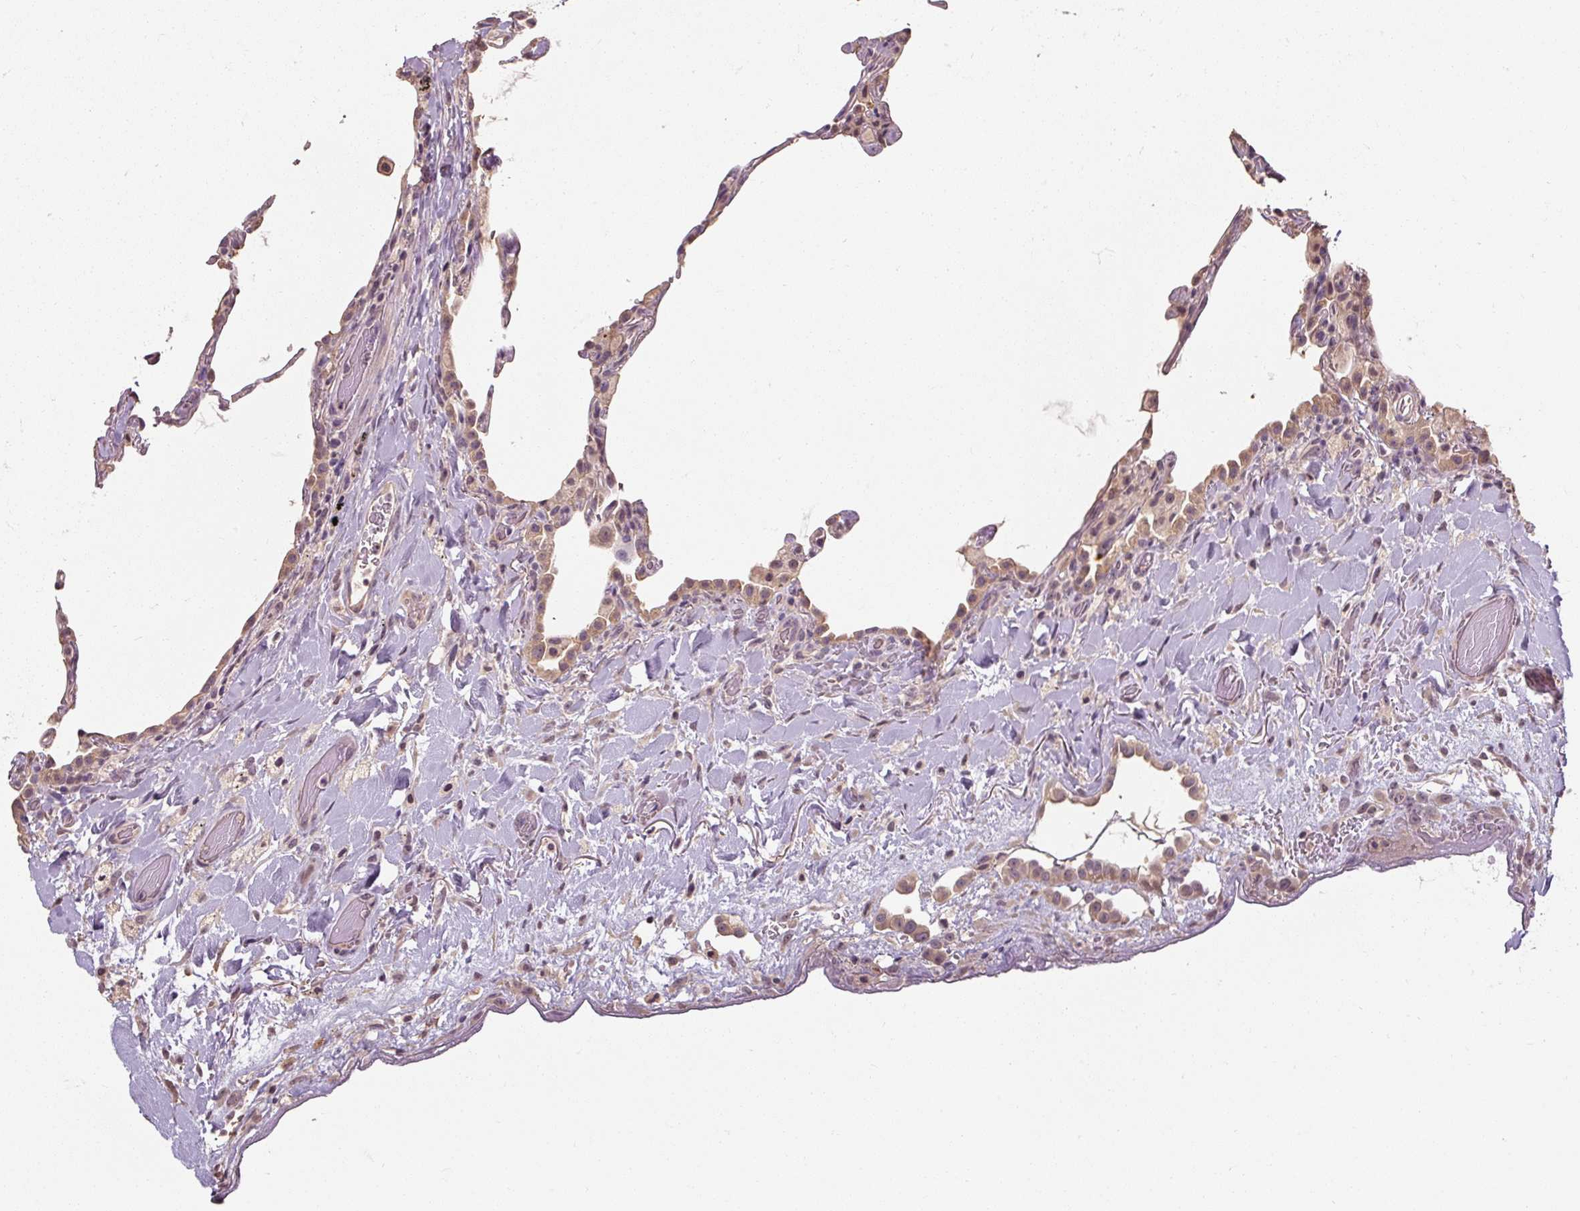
{"staining": {"intensity": "negative", "quantity": "none", "location": "none"}, "tissue": "lung", "cell_type": "Alveolar cells", "image_type": "normal", "snomed": [{"axis": "morphology", "description": "Normal tissue, NOS"}, {"axis": "topography", "description": "Lung"}], "caption": "Alveolar cells show no significant staining in normal lung. The staining is performed using DAB brown chromogen with nuclei counter-stained in using hematoxylin.", "gene": "CFAP65", "patient": {"sex": "female", "age": 57}}